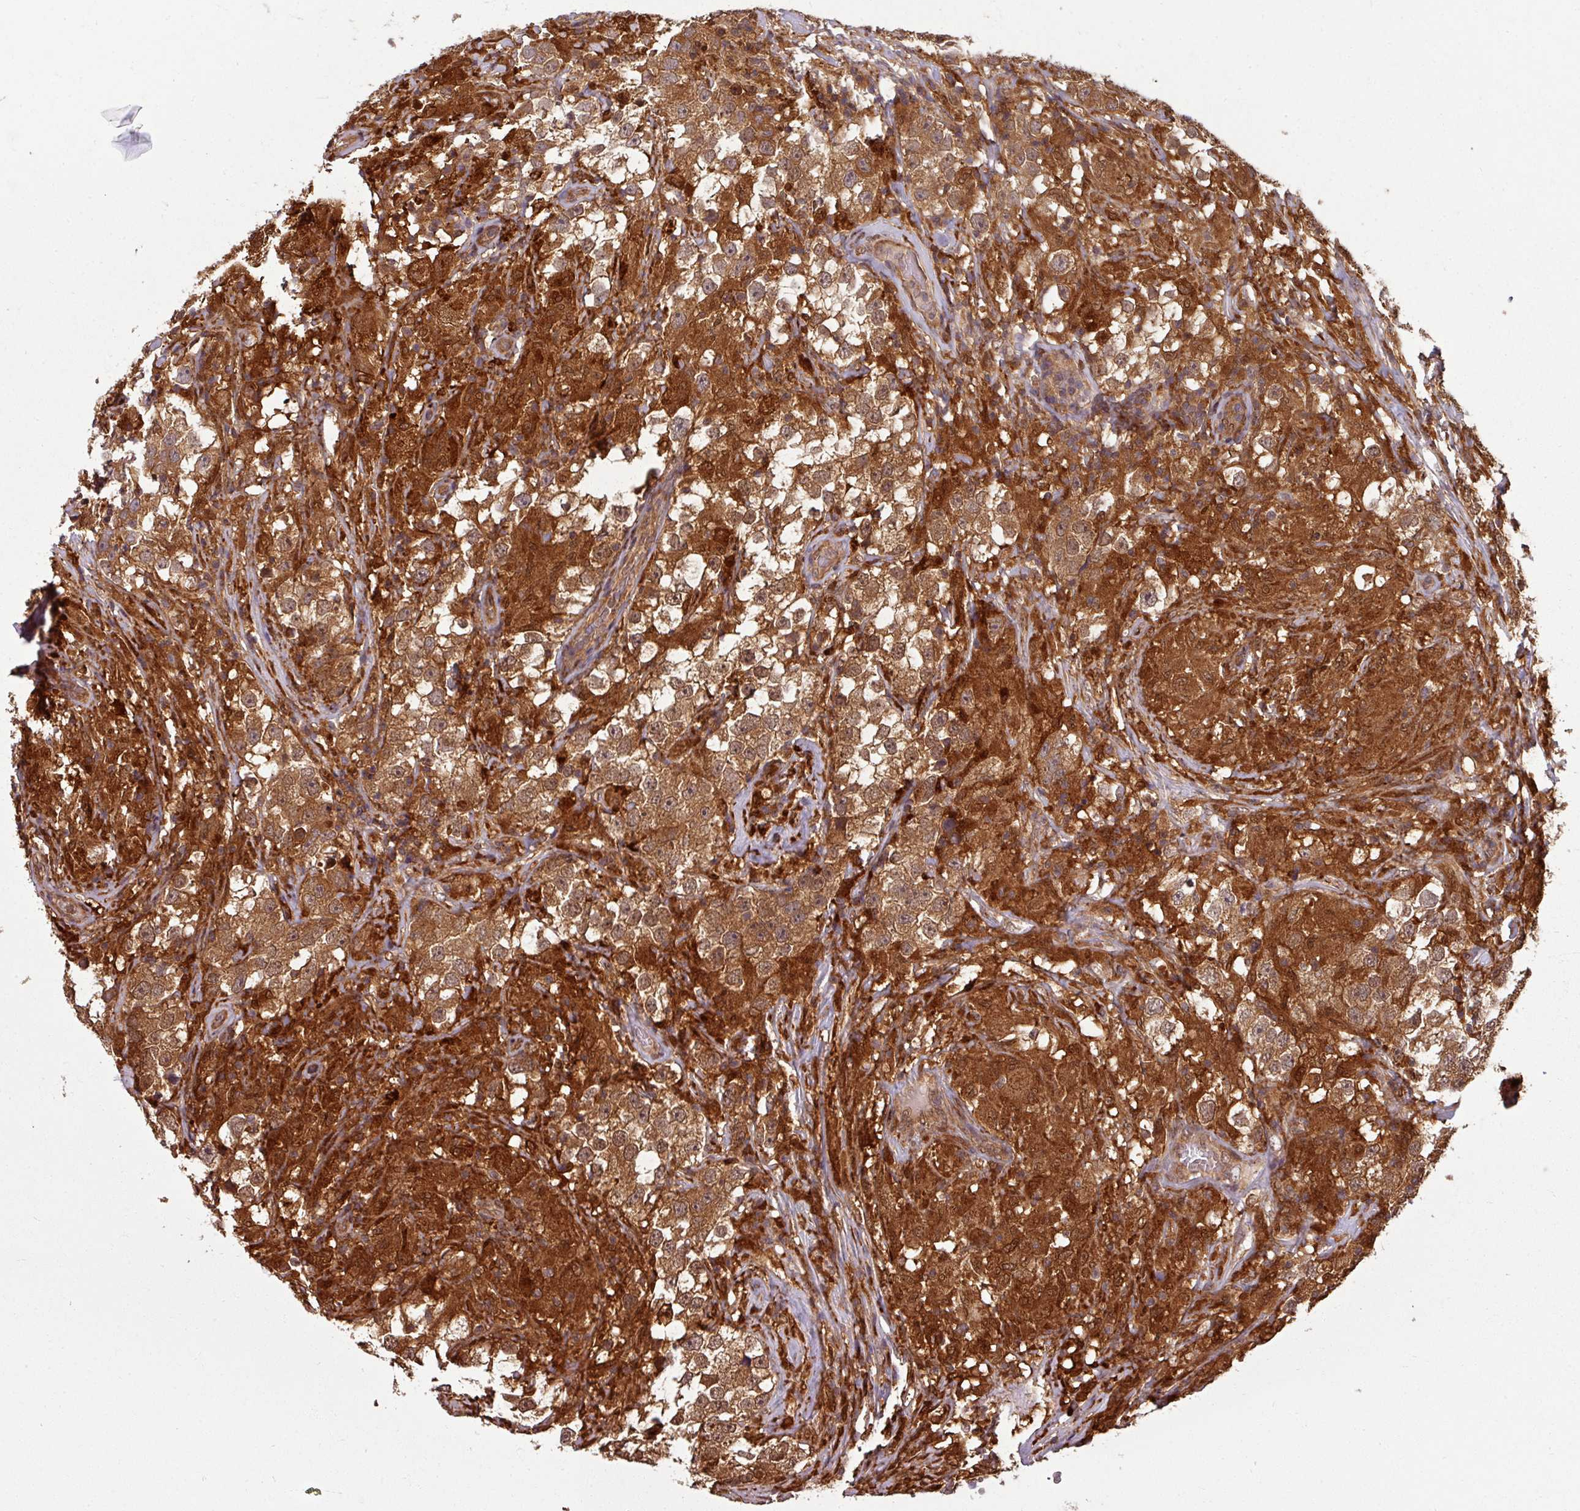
{"staining": {"intensity": "moderate", "quantity": ">75%", "location": "cytoplasmic/membranous,nuclear"}, "tissue": "testis cancer", "cell_type": "Tumor cells", "image_type": "cancer", "snomed": [{"axis": "morphology", "description": "Seminoma, NOS"}, {"axis": "topography", "description": "Testis"}], "caption": "DAB (3,3'-diaminobenzidine) immunohistochemical staining of seminoma (testis) shows moderate cytoplasmic/membranous and nuclear protein staining in approximately >75% of tumor cells. (DAB = brown stain, brightfield microscopy at high magnification).", "gene": "KCTD11", "patient": {"sex": "male", "age": 46}}